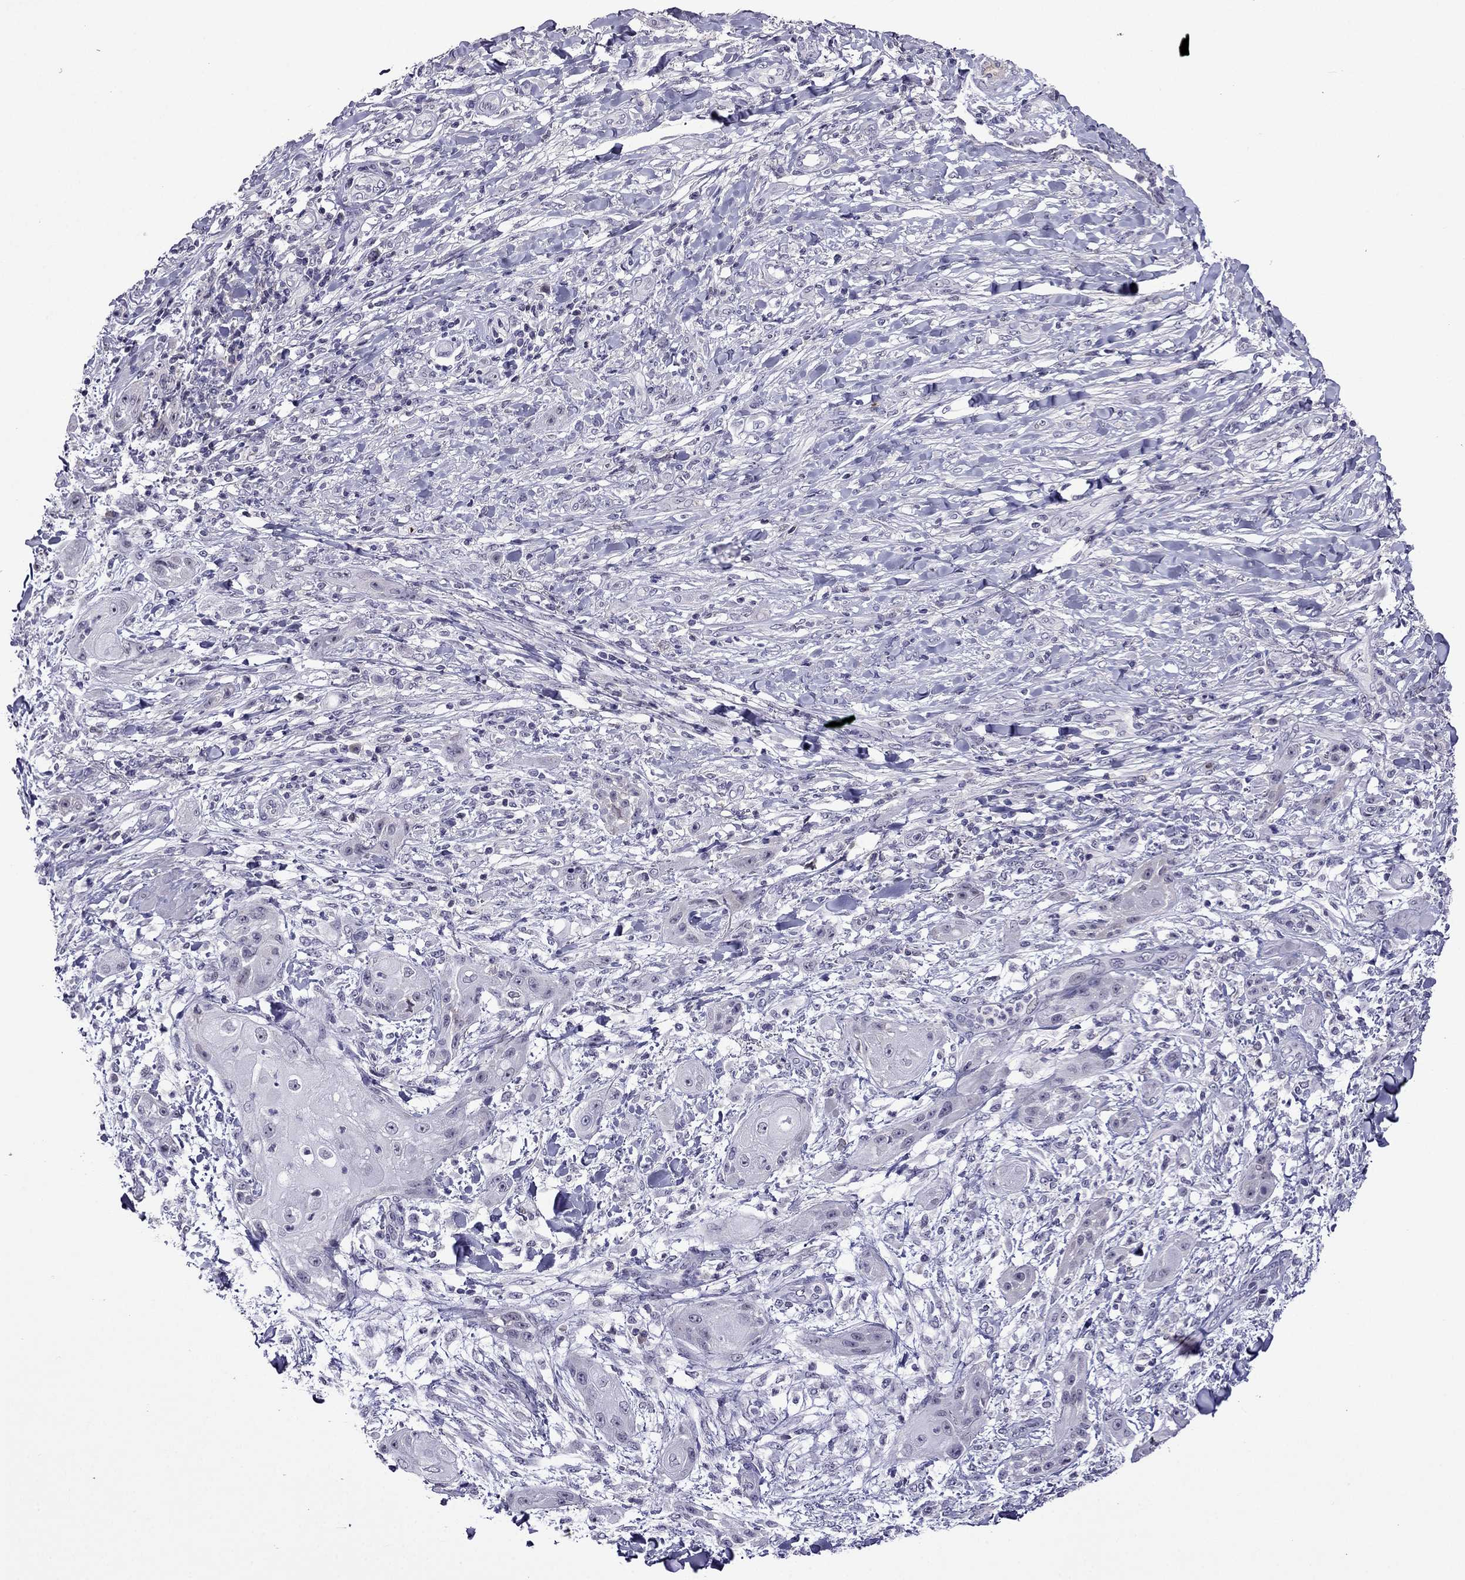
{"staining": {"intensity": "negative", "quantity": "none", "location": "none"}, "tissue": "skin cancer", "cell_type": "Tumor cells", "image_type": "cancer", "snomed": [{"axis": "morphology", "description": "Squamous cell carcinoma, NOS"}, {"axis": "topography", "description": "Skin"}], "caption": "Micrograph shows no protein staining in tumor cells of skin cancer tissue.", "gene": "SPTBN4", "patient": {"sex": "male", "age": 62}}